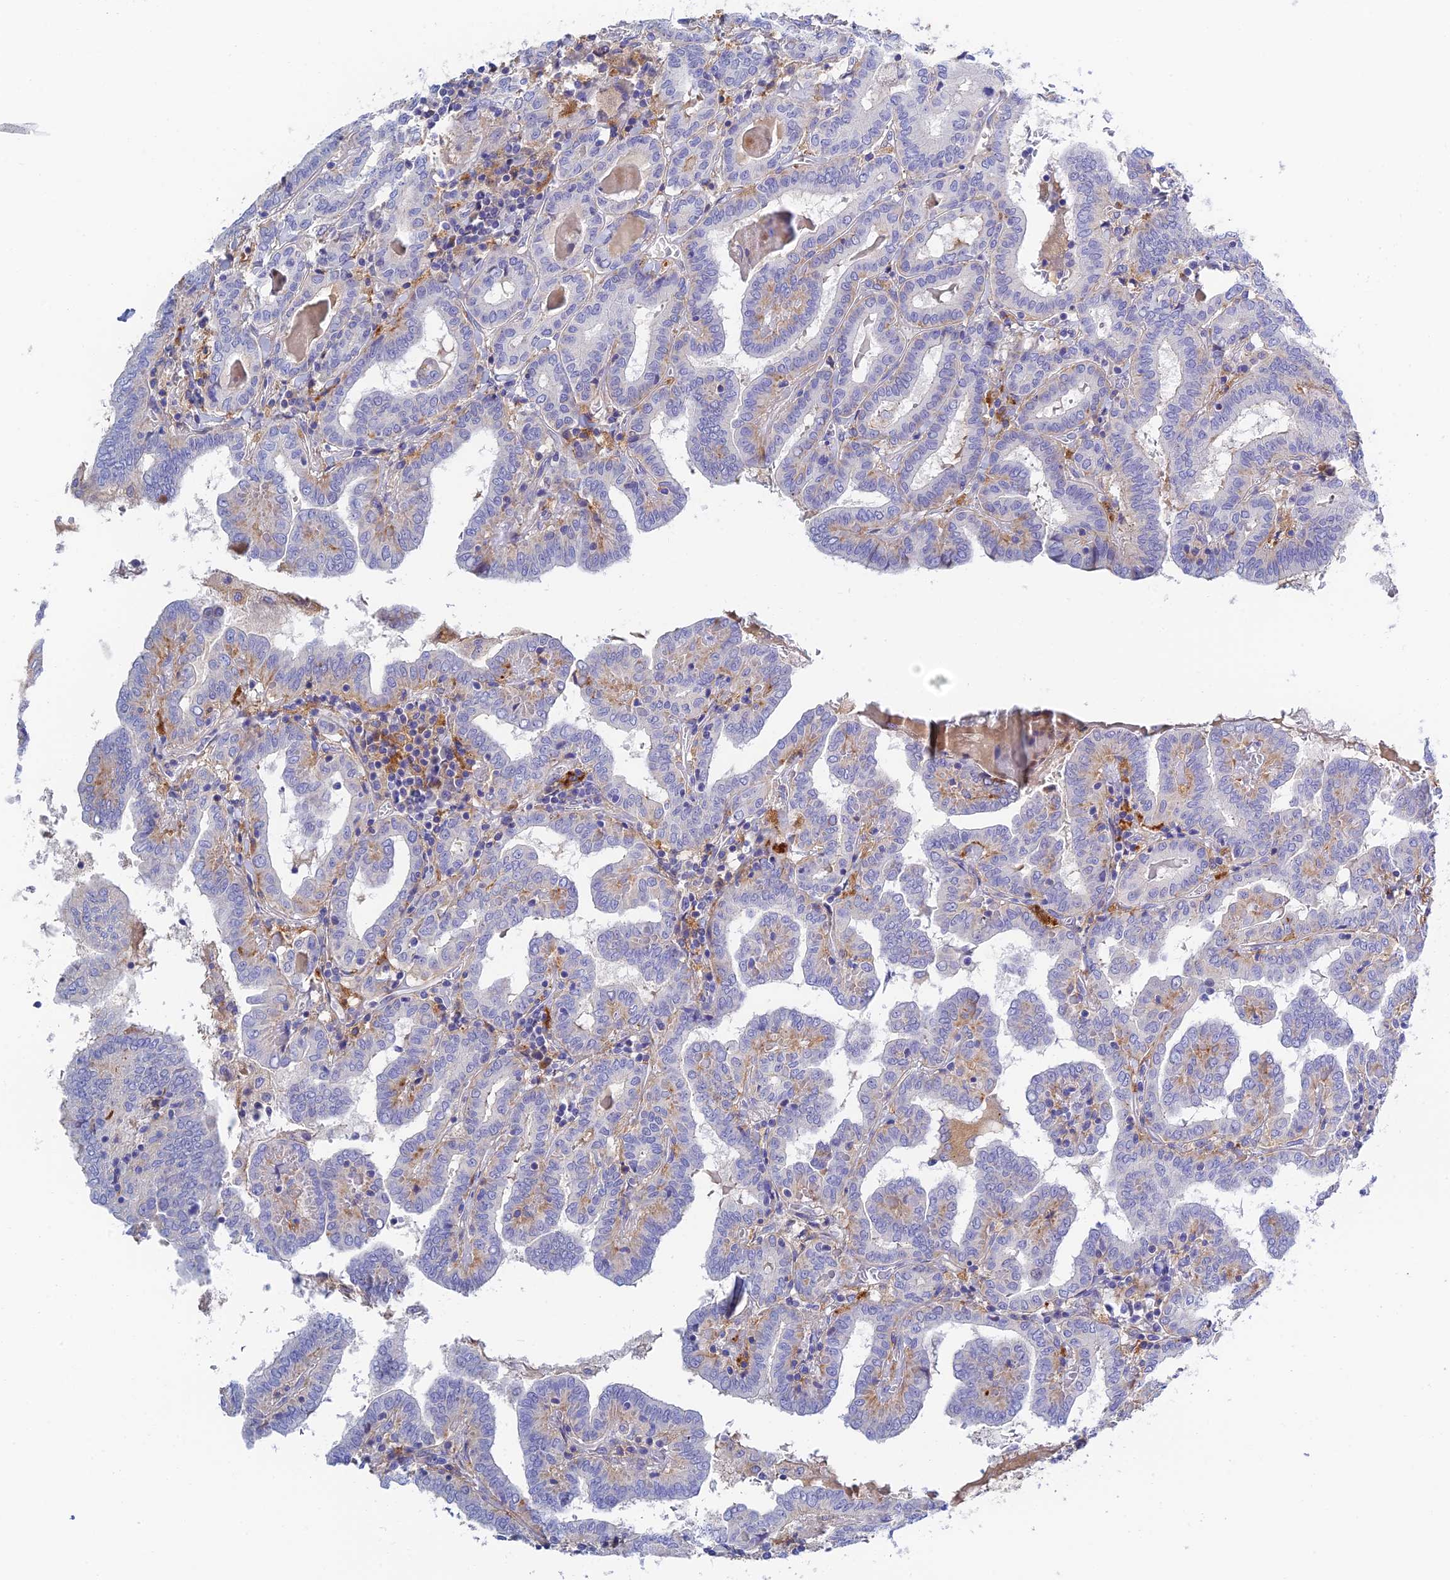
{"staining": {"intensity": "weak", "quantity": "<25%", "location": "cytoplasmic/membranous"}, "tissue": "thyroid cancer", "cell_type": "Tumor cells", "image_type": "cancer", "snomed": [{"axis": "morphology", "description": "Papillary adenocarcinoma, NOS"}, {"axis": "topography", "description": "Thyroid gland"}], "caption": "DAB immunohistochemical staining of human thyroid cancer displays no significant expression in tumor cells.", "gene": "RPGRIP1L", "patient": {"sex": "female", "age": 72}}